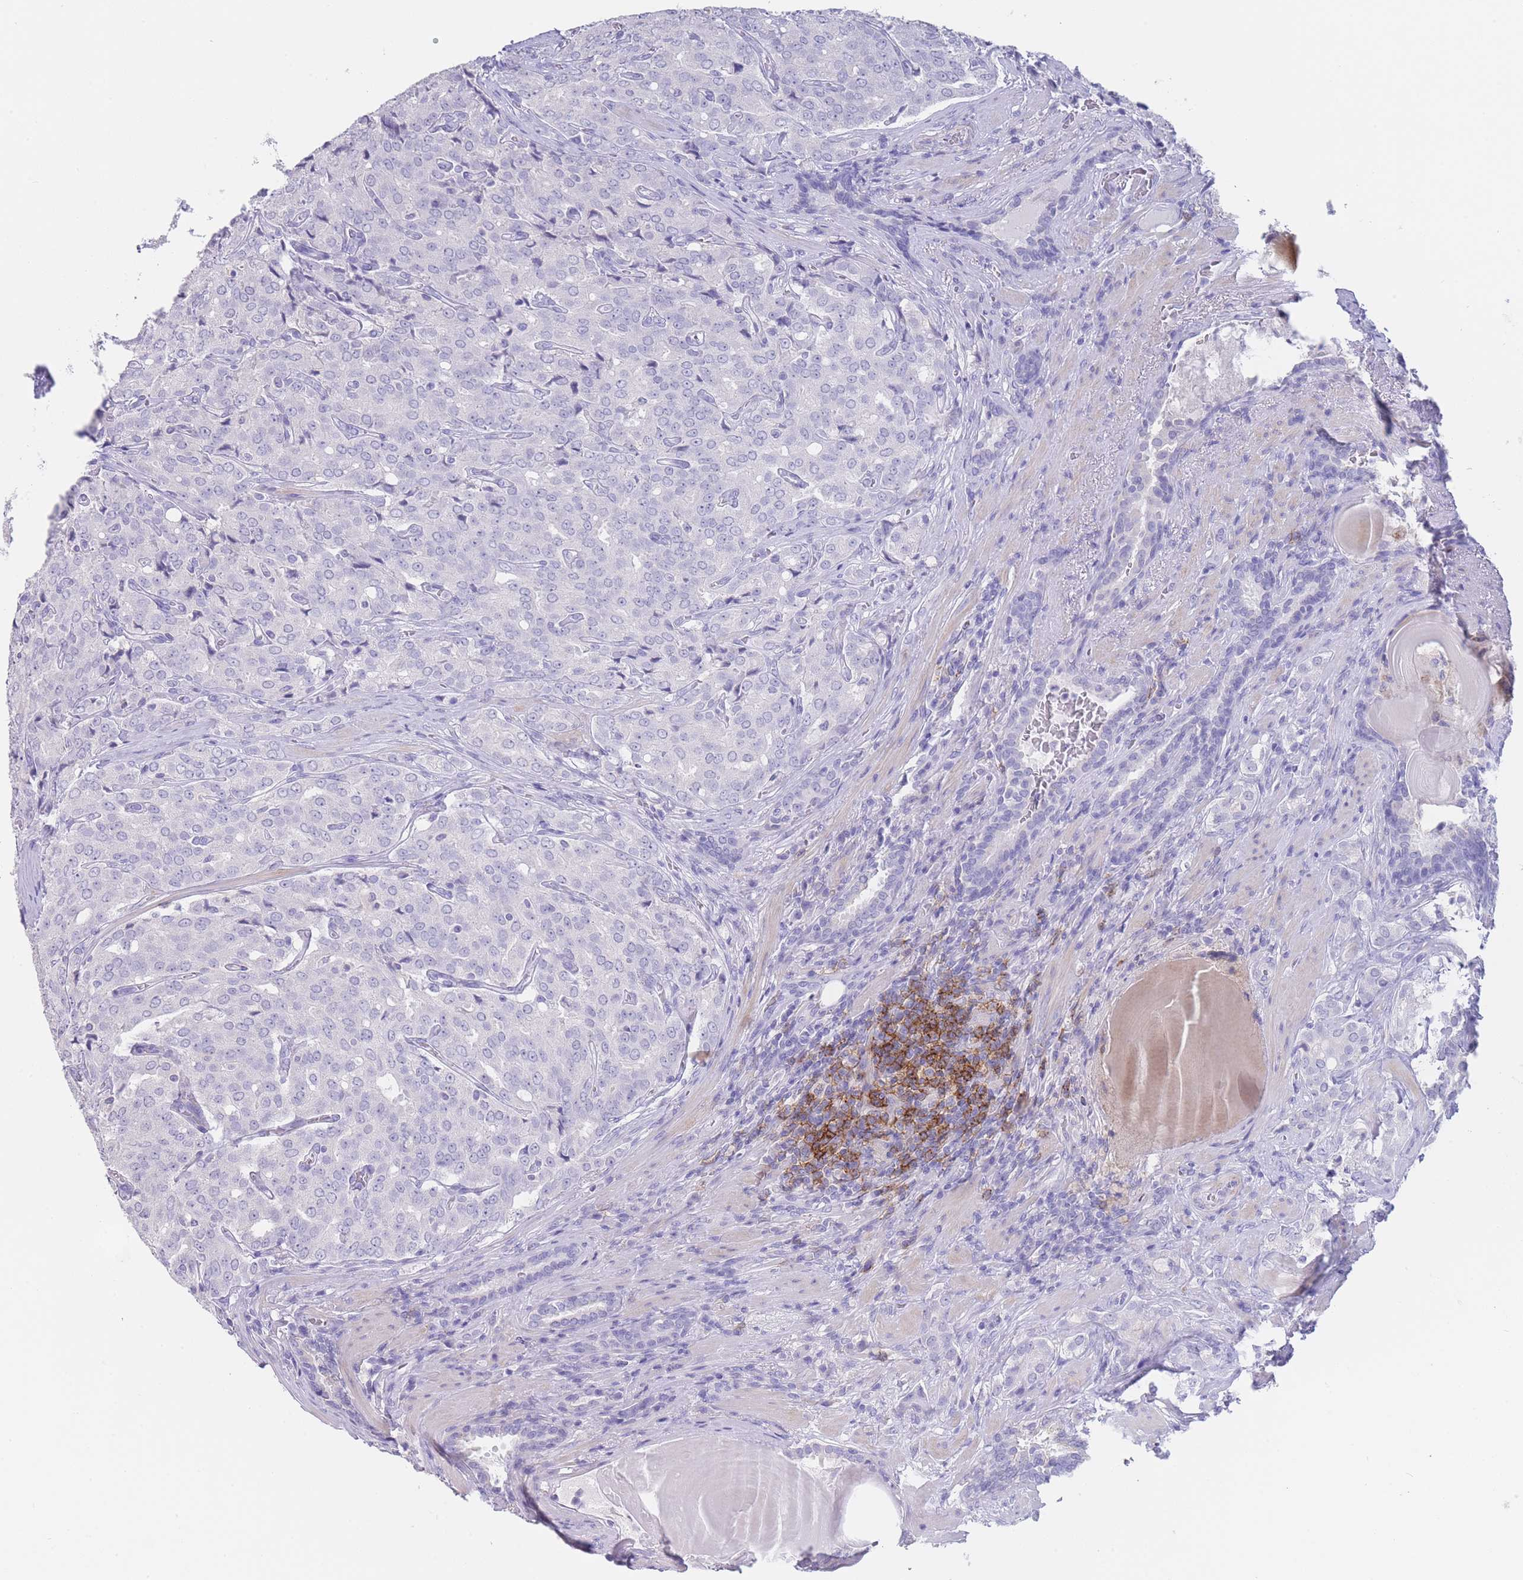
{"staining": {"intensity": "negative", "quantity": "none", "location": "none"}, "tissue": "prostate cancer", "cell_type": "Tumor cells", "image_type": "cancer", "snomed": [{"axis": "morphology", "description": "Adenocarcinoma, High grade"}, {"axis": "topography", "description": "Prostate"}], "caption": "Prostate high-grade adenocarcinoma stained for a protein using immunohistochemistry reveals no expression tumor cells.", "gene": "CD37", "patient": {"sex": "male", "age": 68}}